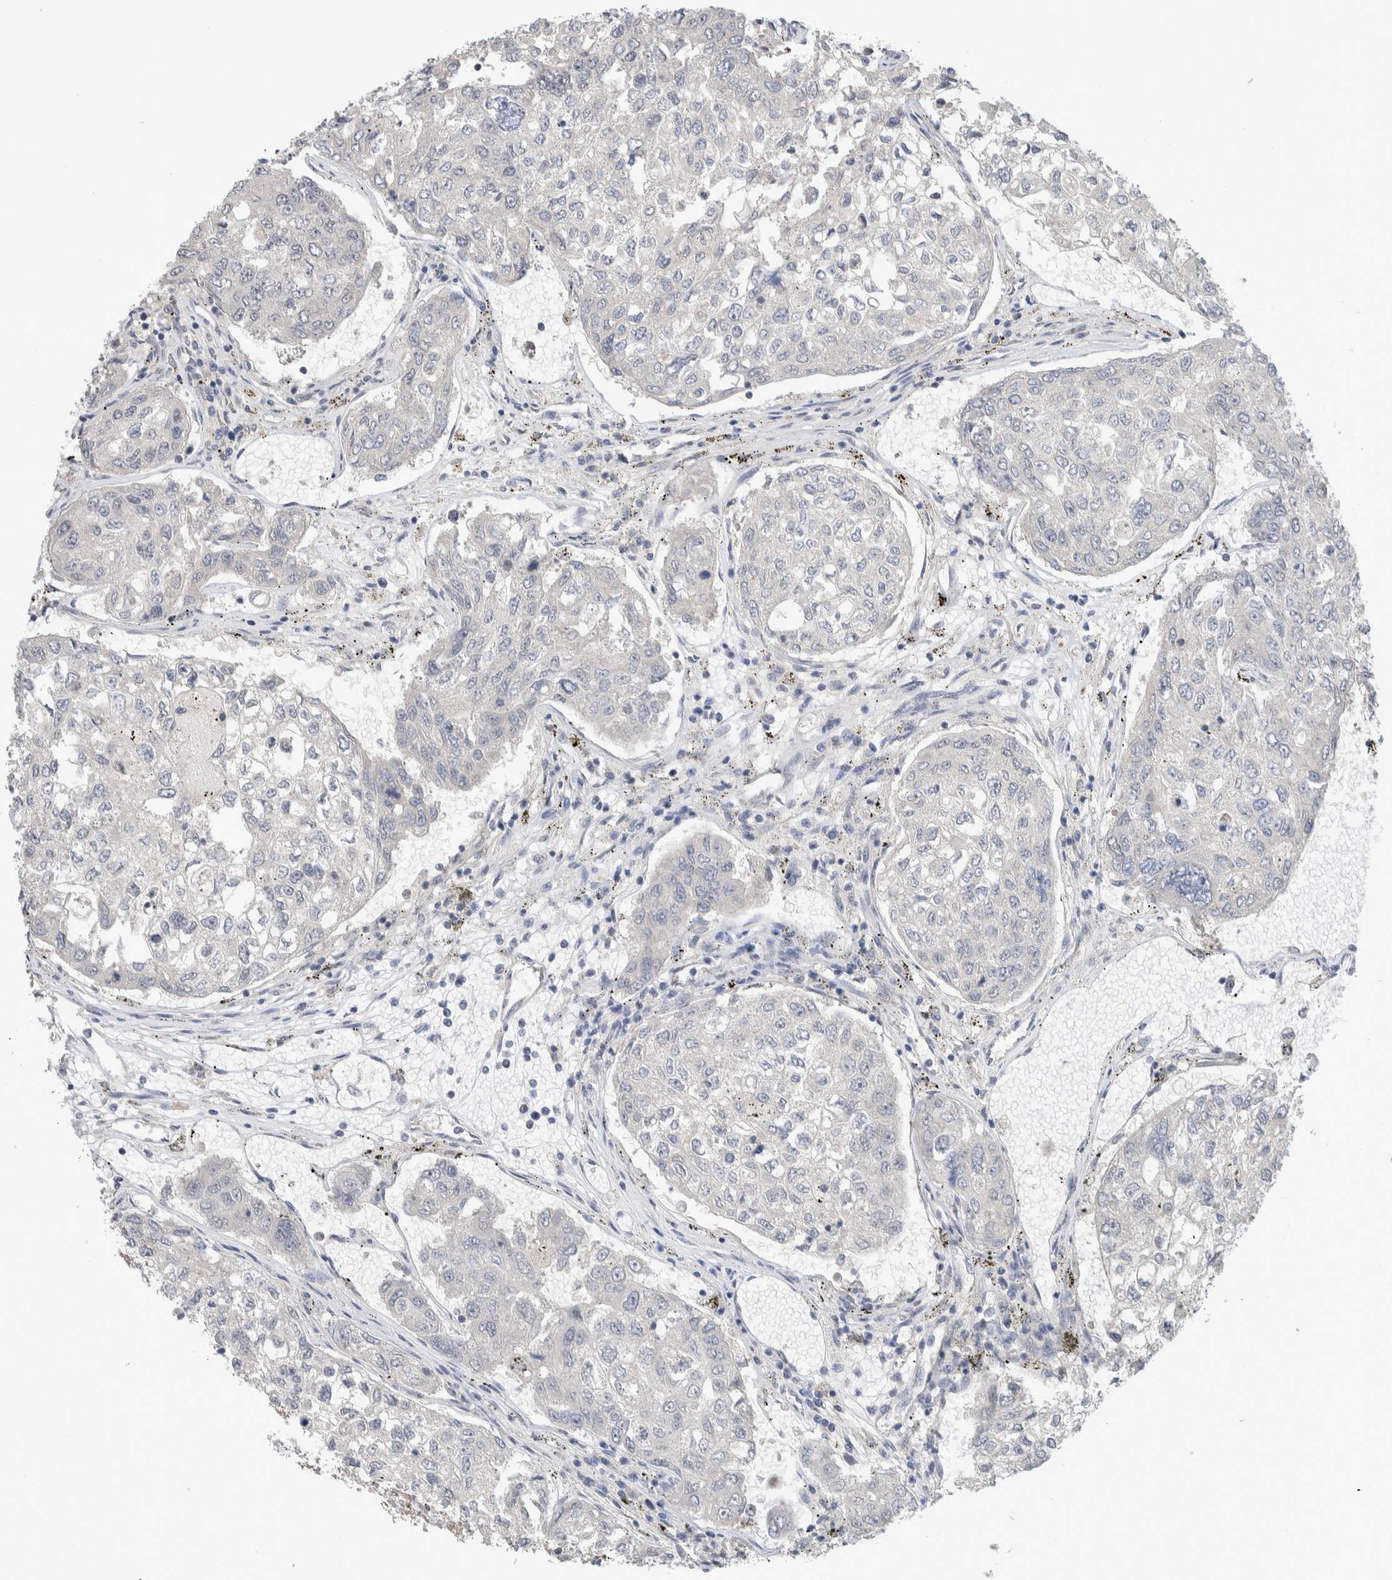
{"staining": {"intensity": "negative", "quantity": "none", "location": "none"}, "tissue": "urothelial cancer", "cell_type": "Tumor cells", "image_type": "cancer", "snomed": [{"axis": "morphology", "description": "Urothelial carcinoma, High grade"}, {"axis": "topography", "description": "Lymph node"}, {"axis": "topography", "description": "Urinary bladder"}], "caption": "Tumor cells are negative for brown protein staining in urothelial cancer. (DAB immunohistochemistry (IHC), high magnification).", "gene": "DEPTOR", "patient": {"sex": "male", "age": 51}}